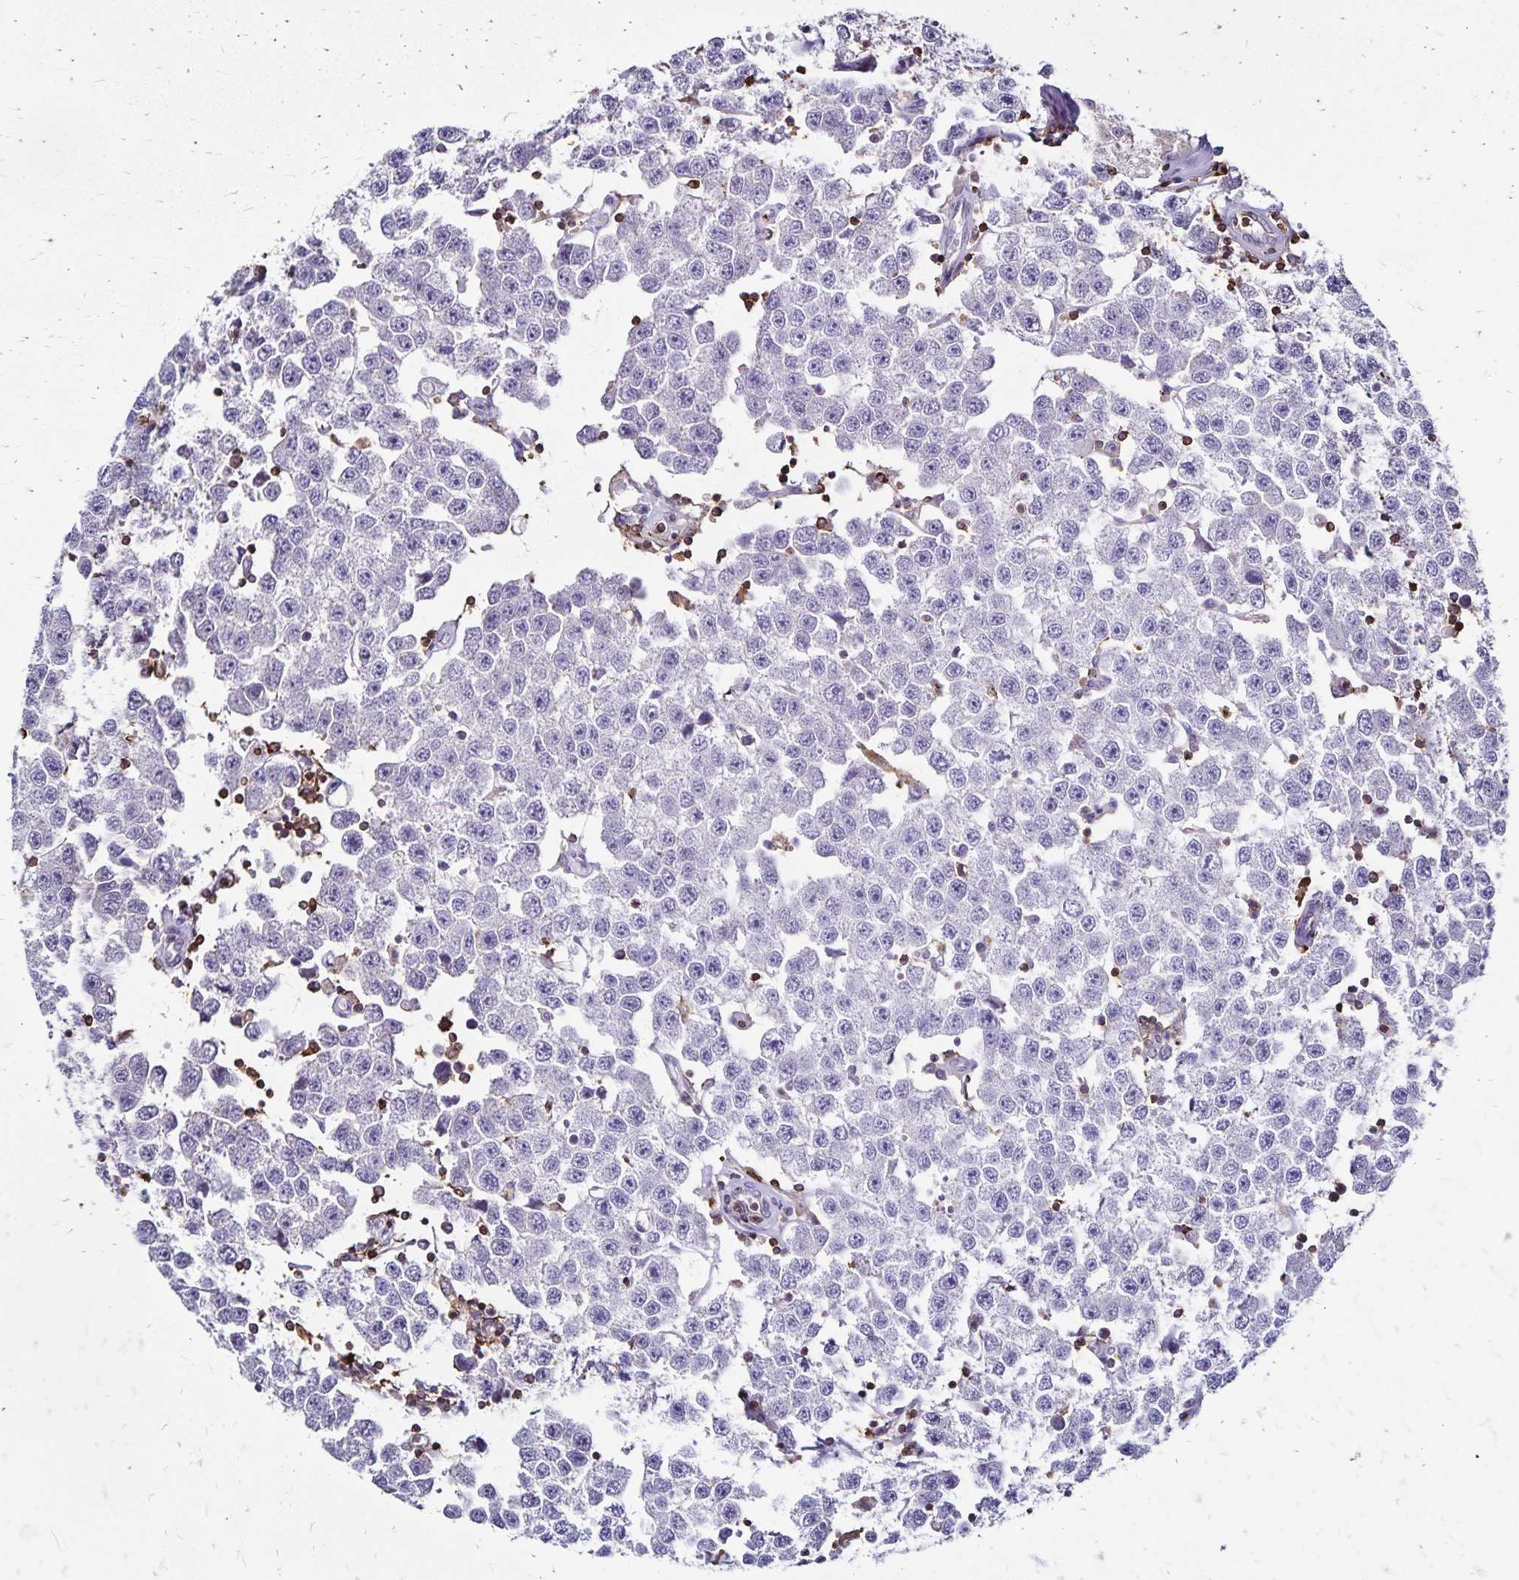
{"staining": {"intensity": "negative", "quantity": "none", "location": "none"}, "tissue": "testis cancer", "cell_type": "Tumor cells", "image_type": "cancer", "snomed": [{"axis": "morphology", "description": "Seminoma, NOS"}, {"axis": "topography", "description": "Testis"}], "caption": "Protein analysis of testis cancer reveals no significant positivity in tumor cells. (Immunohistochemistry, brightfield microscopy, high magnification).", "gene": "NAGPA", "patient": {"sex": "male", "age": 34}}